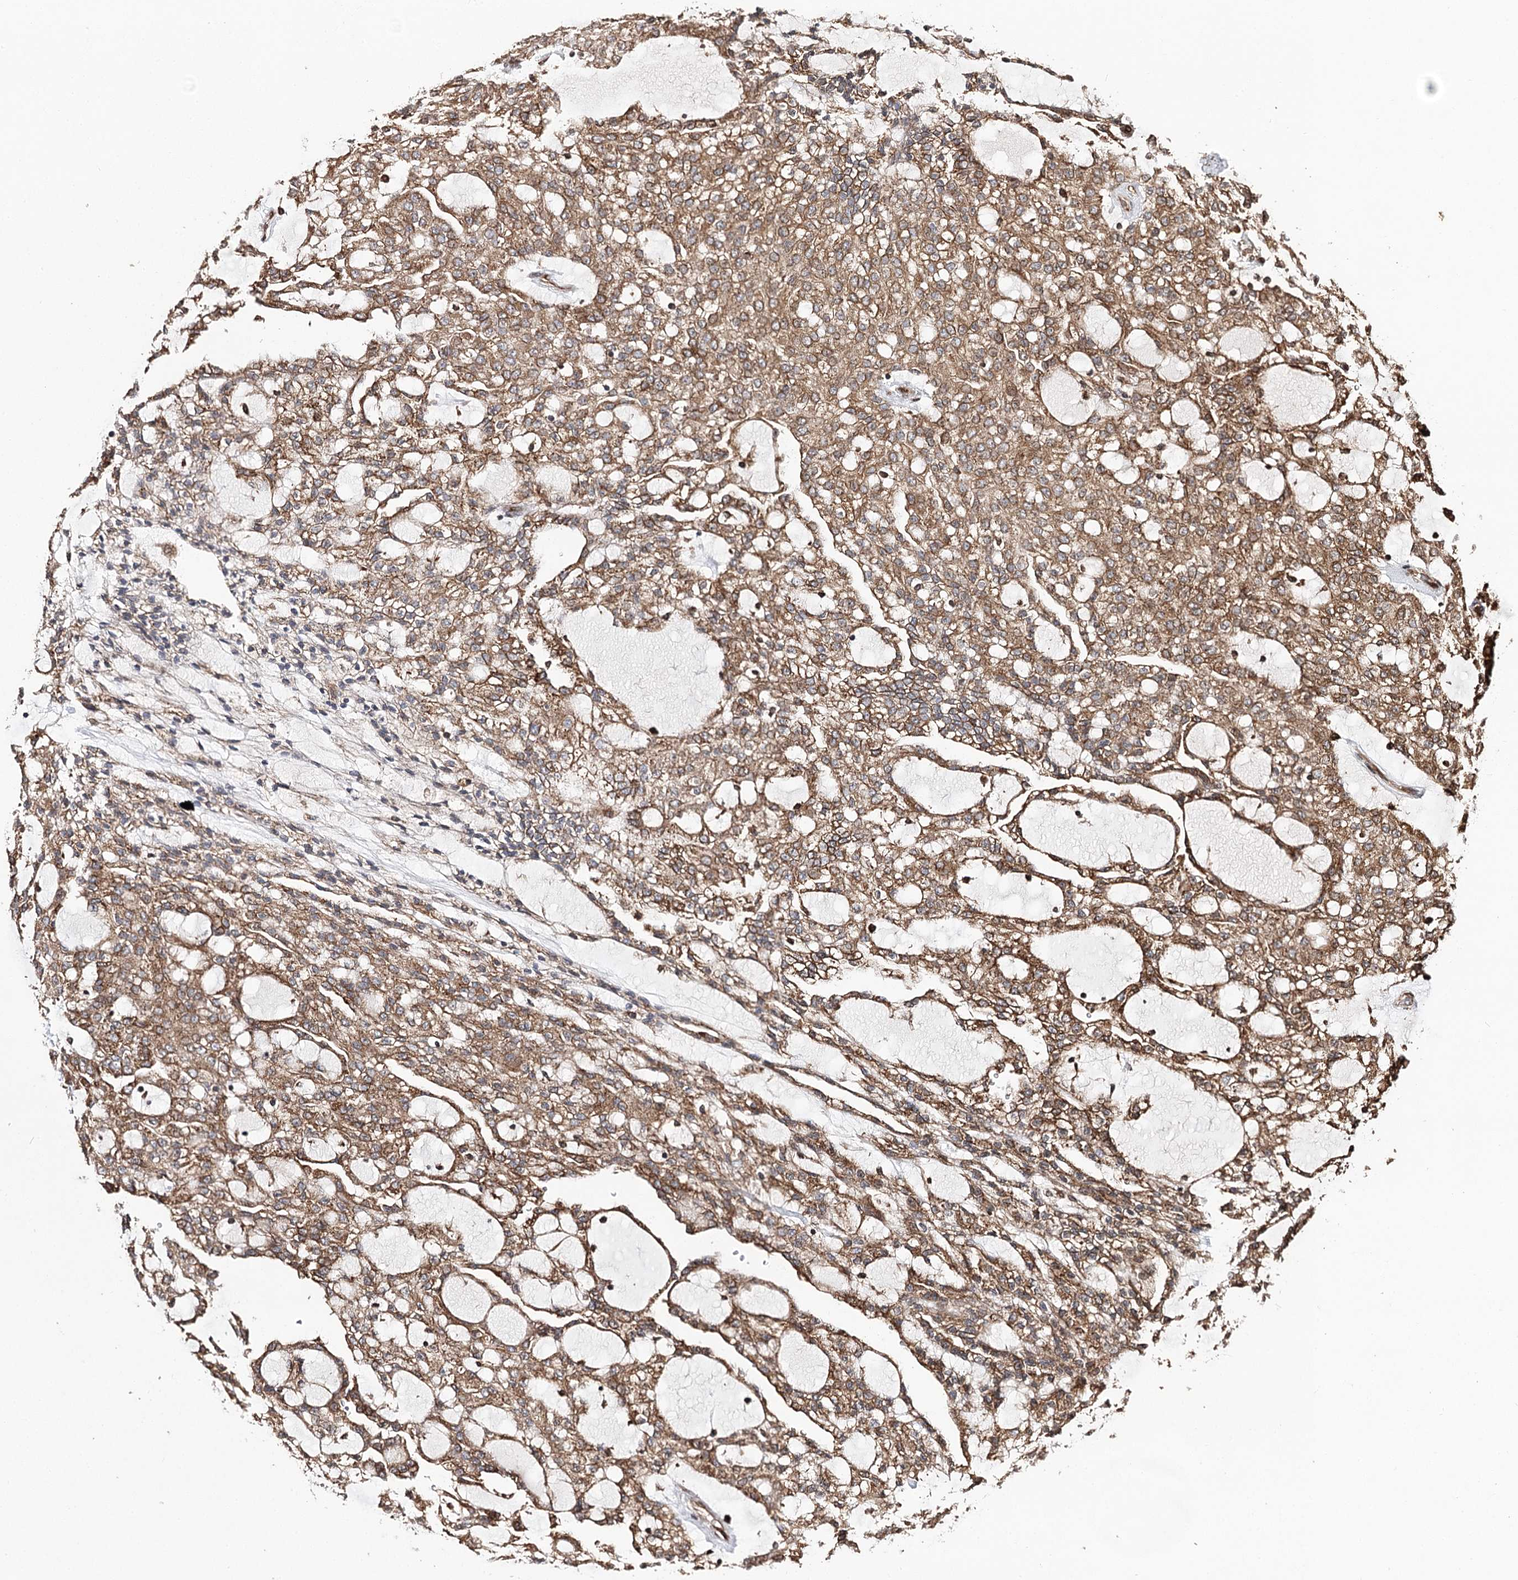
{"staining": {"intensity": "moderate", "quantity": ">75%", "location": "cytoplasmic/membranous"}, "tissue": "renal cancer", "cell_type": "Tumor cells", "image_type": "cancer", "snomed": [{"axis": "morphology", "description": "Adenocarcinoma, NOS"}, {"axis": "topography", "description": "Kidney"}], "caption": "There is medium levels of moderate cytoplasmic/membranous expression in tumor cells of renal adenocarcinoma, as demonstrated by immunohistochemical staining (brown color).", "gene": "DNAJB14", "patient": {"sex": "male", "age": 63}}